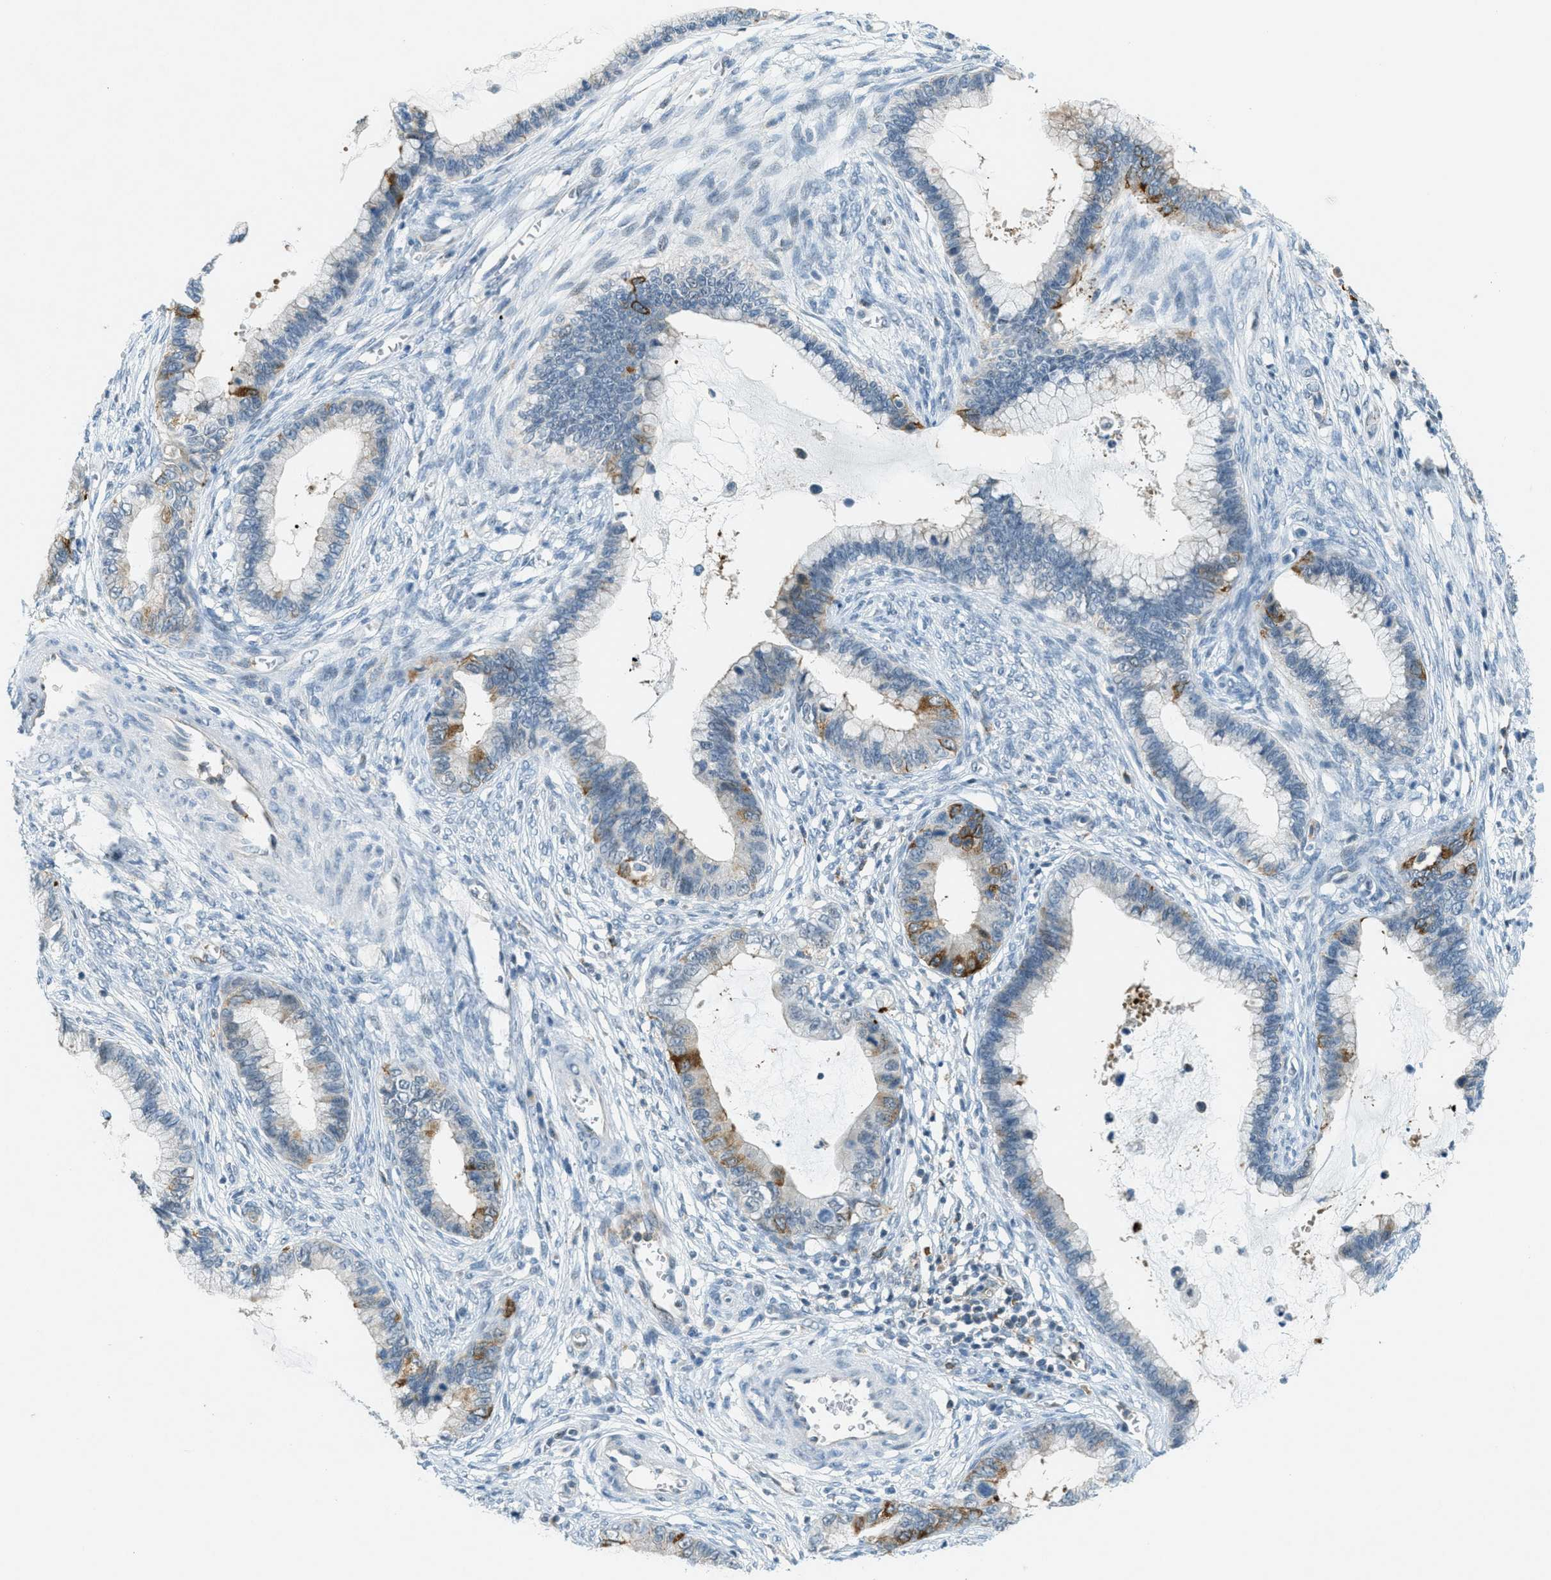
{"staining": {"intensity": "moderate", "quantity": "<25%", "location": "cytoplasmic/membranous"}, "tissue": "cervical cancer", "cell_type": "Tumor cells", "image_type": "cancer", "snomed": [{"axis": "morphology", "description": "Adenocarcinoma, NOS"}, {"axis": "topography", "description": "Cervix"}], "caption": "Moderate cytoplasmic/membranous positivity is identified in about <25% of tumor cells in adenocarcinoma (cervical).", "gene": "FYN", "patient": {"sex": "female", "age": 44}}